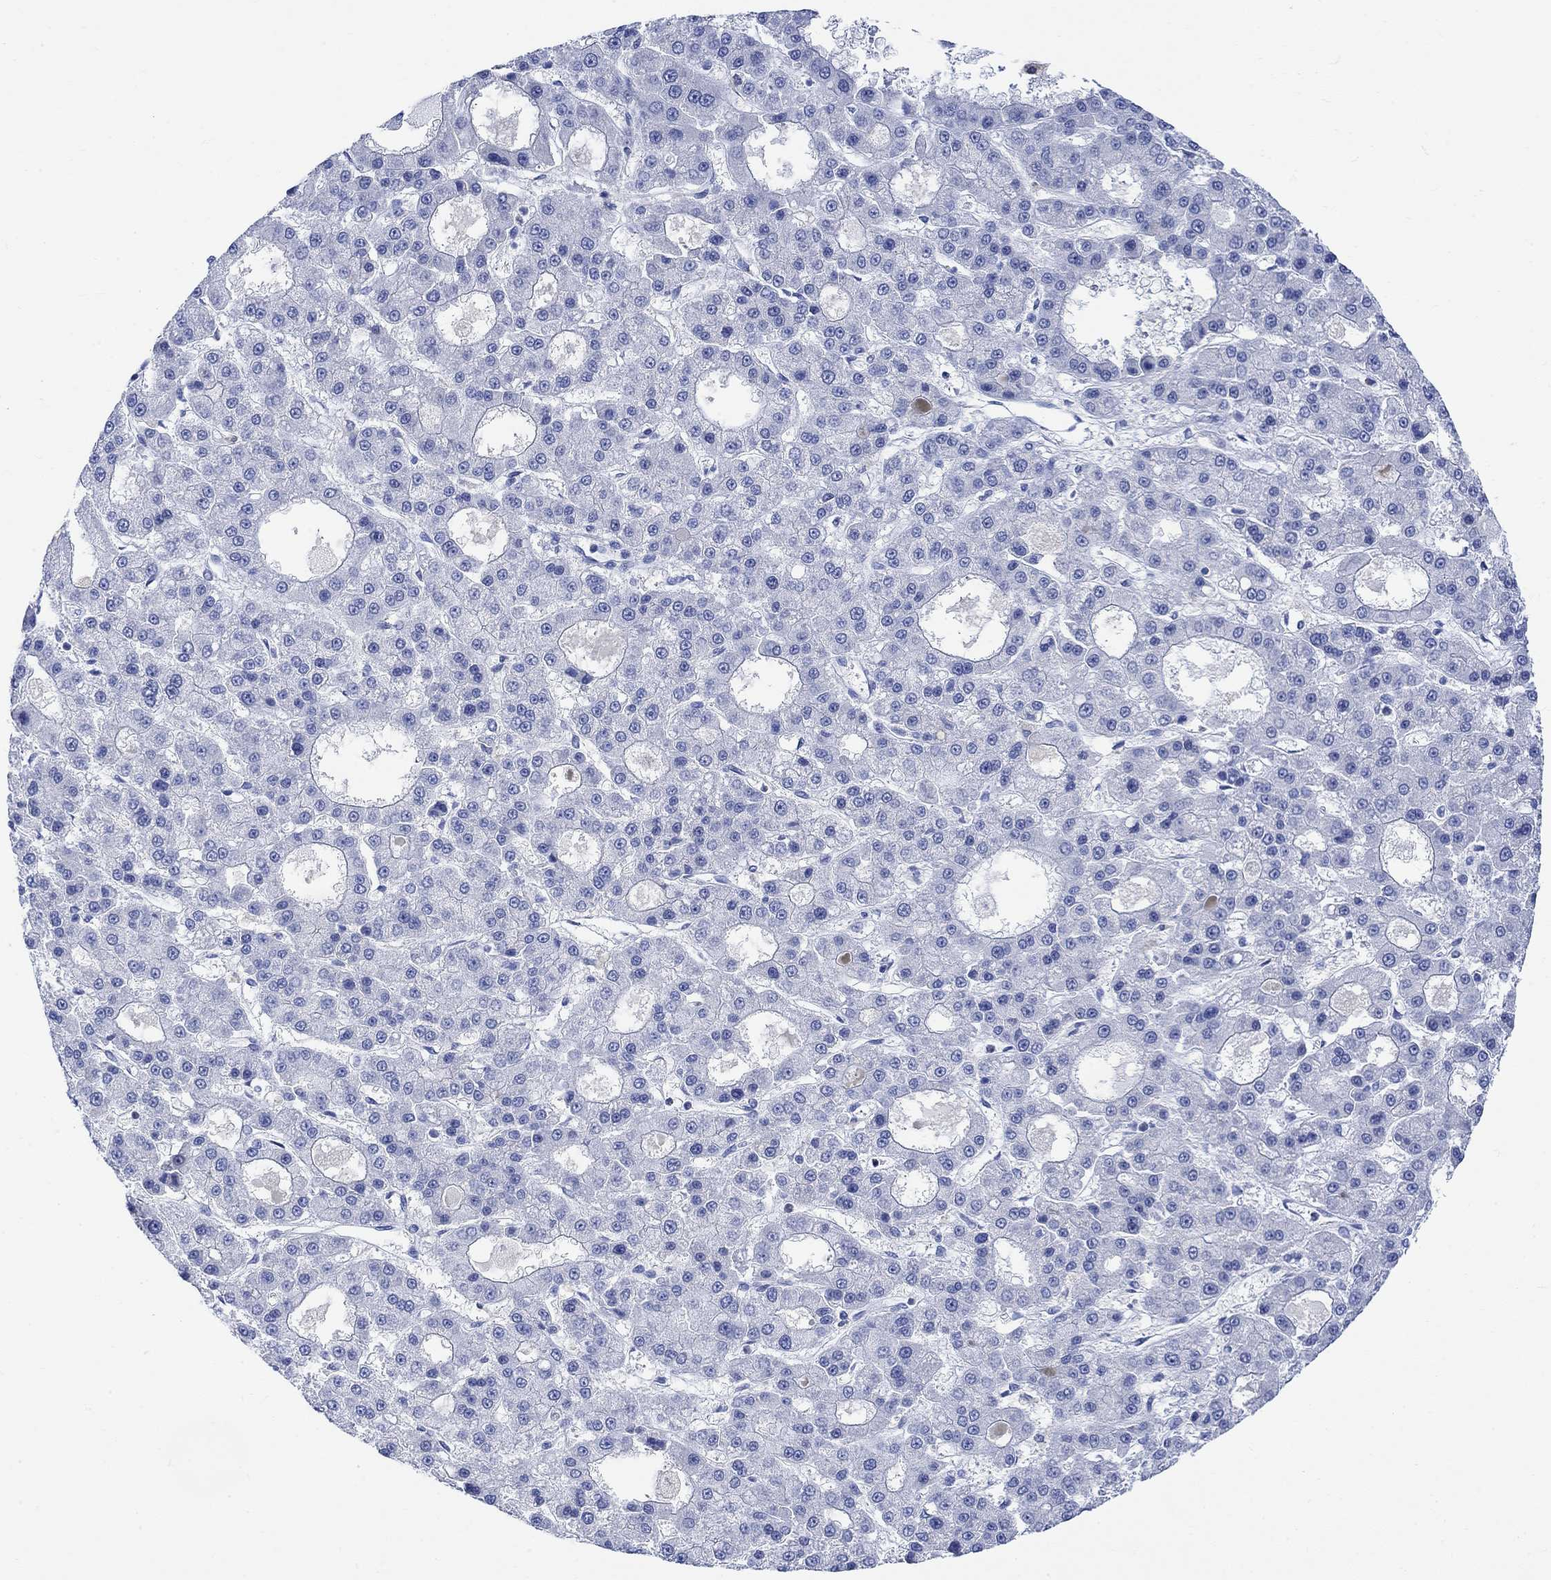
{"staining": {"intensity": "negative", "quantity": "none", "location": "none"}, "tissue": "liver cancer", "cell_type": "Tumor cells", "image_type": "cancer", "snomed": [{"axis": "morphology", "description": "Carcinoma, Hepatocellular, NOS"}, {"axis": "topography", "description": "Liver"}], "caption": "DAB (3,3'-diaminobenzidine) immunohistochemical staining of liver cancer (hepatocellular carcinoma) reveals no significant expression in tumor cells.", "gene": "ARSK", "patient": {"sex": "male", "age": 70}}